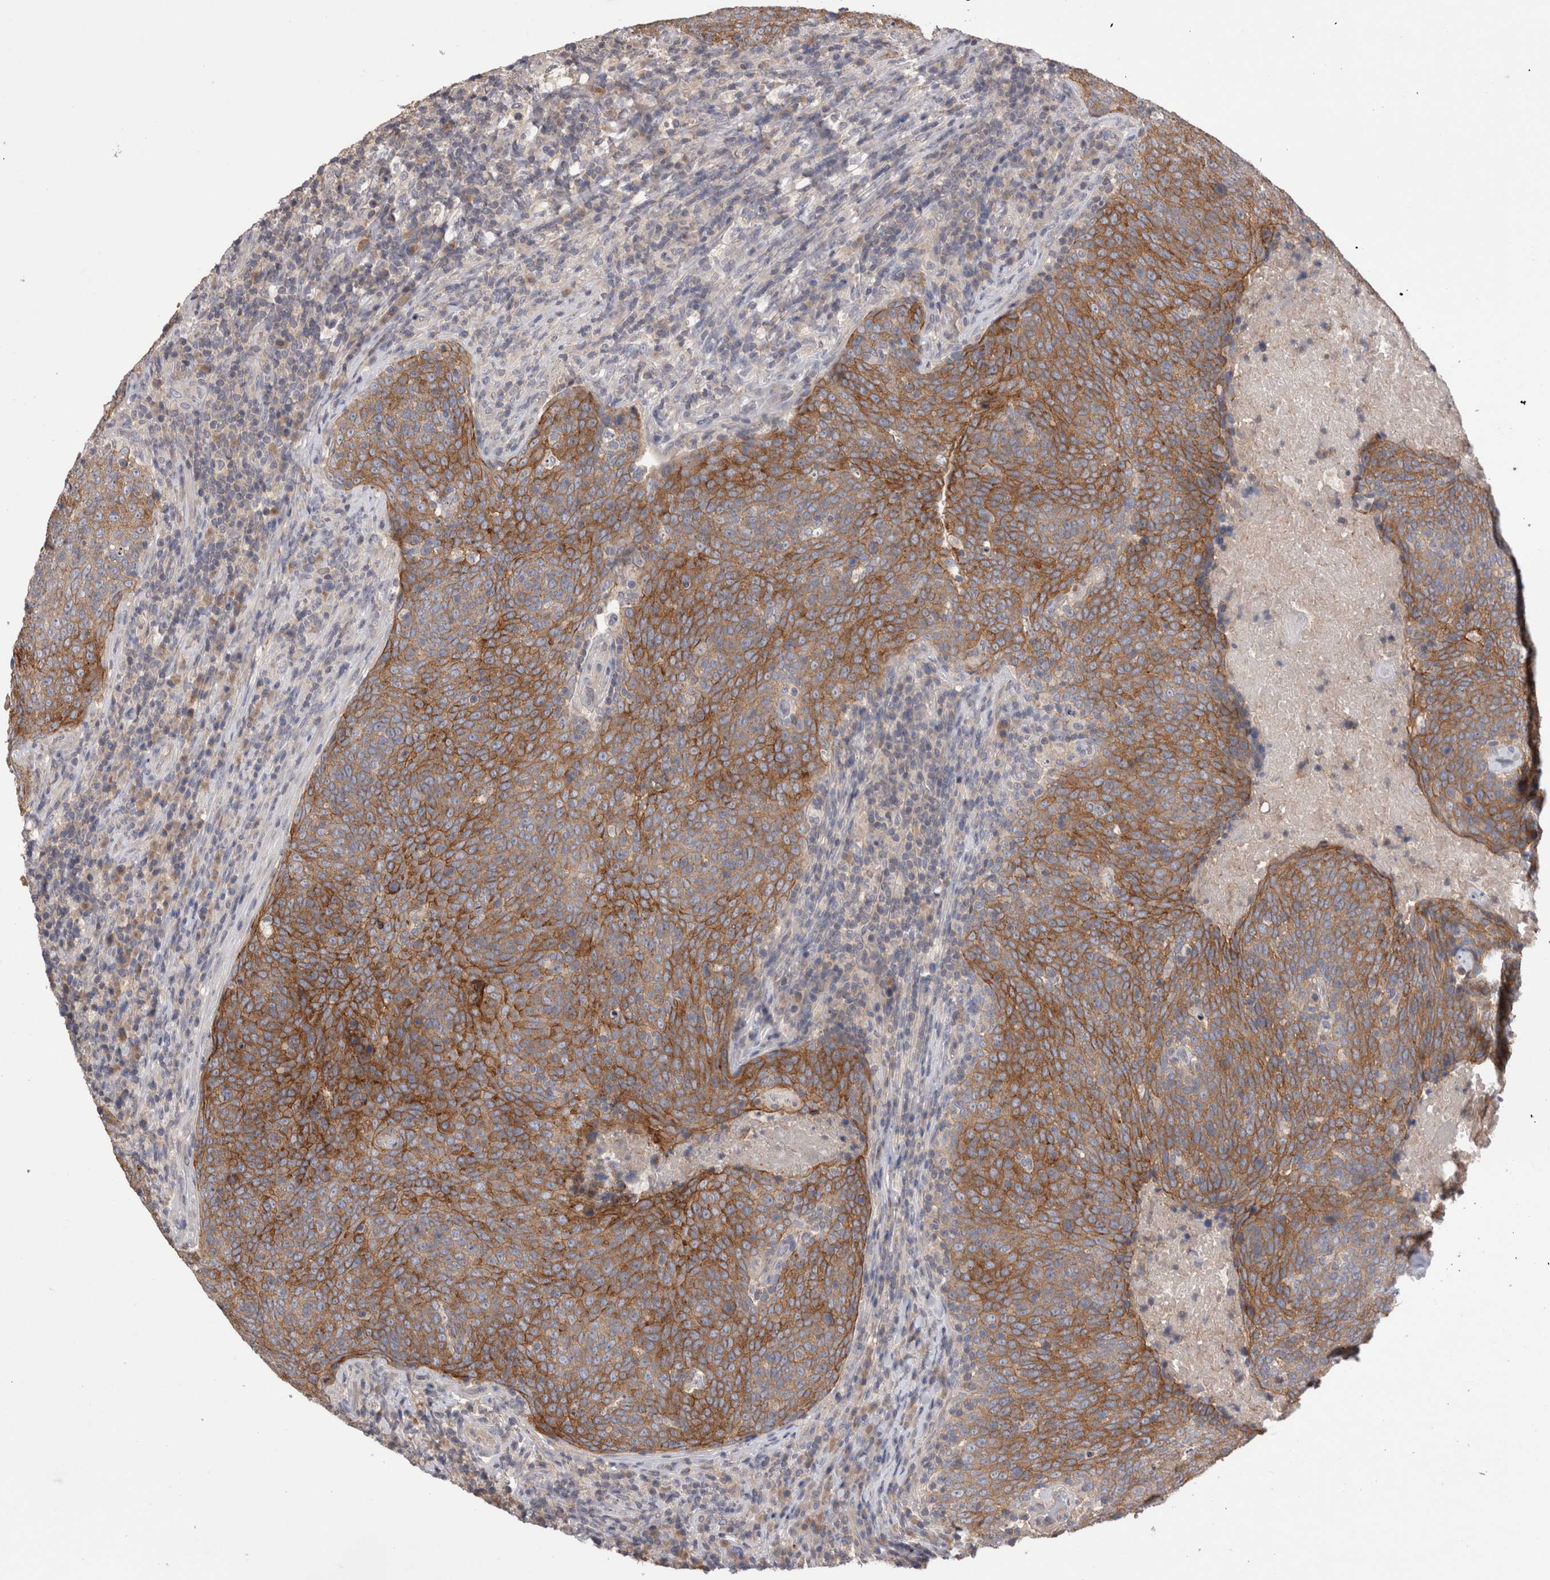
{"staining": {"intensity": "moderate", "quantity": ">75%", "location": "cytoplasmic/membranous"}, "tissue": "head and neck cancer", "cell_type": "Tumor cells", "image_type": "cancer", "snomed": [{"axis": "morphology", "description": "Squamous cell carcinoma, NOS"}, {"axis": "morphology", "description": "Squamous cell carcinoma, metastatic, NOS"}, {"axis": "topography", "description": "Lymph node"}, {"axis": "topography", "description": "Head-Neck"}], "caption": "Moderate cytoplasmic/membranous protein staining is identified in approximately >75% of tumor cells in head and neck cancer.", "gene": "OTOR", "patient": {"sex": "male", "age": 62}}